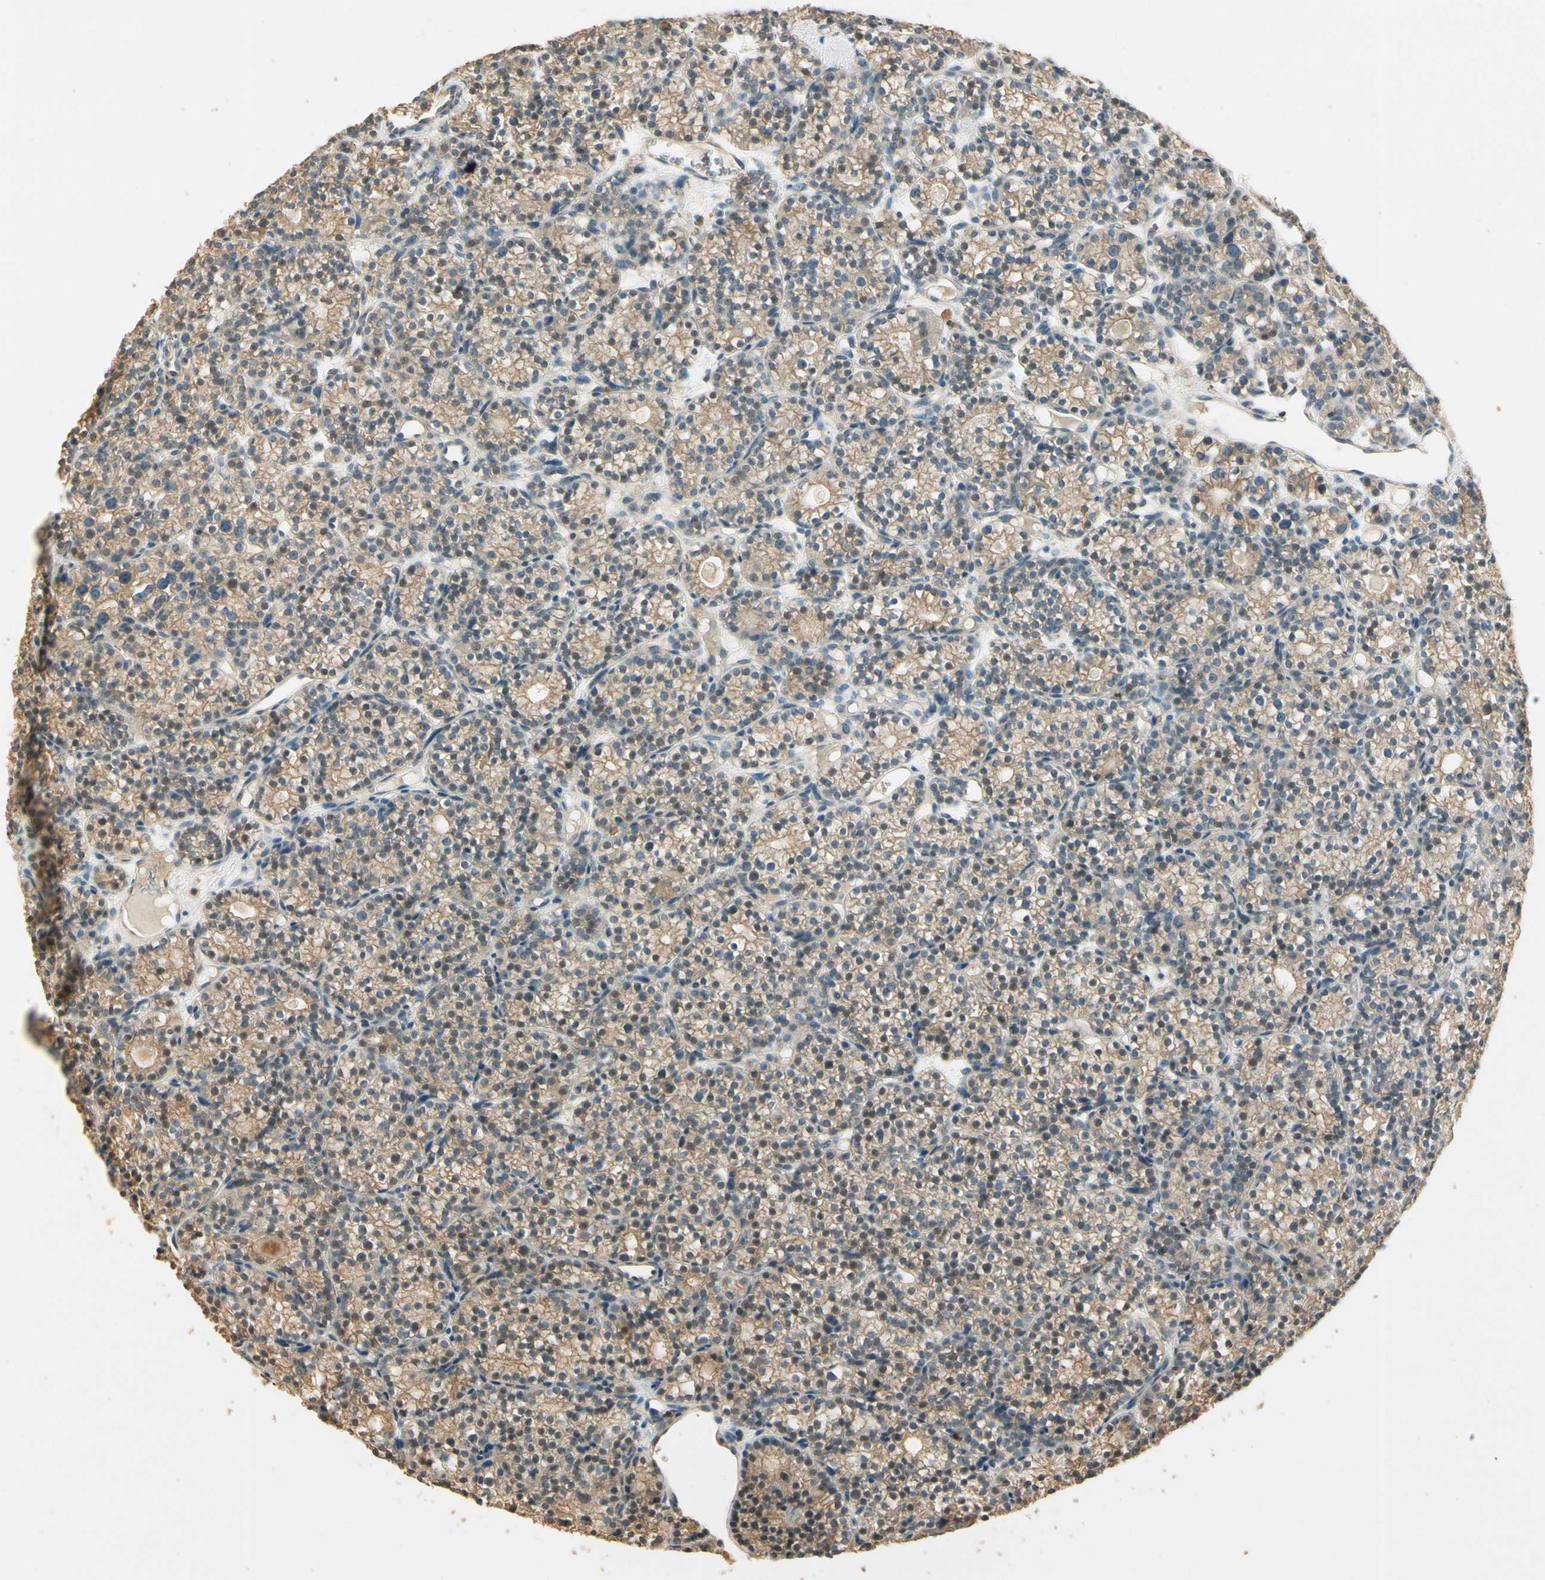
{"staining": {"intensity": "weak", "quantity": ">75%", "location": "cytoplasmic/membranous"}, "tissue": "parathyroid gland", "cell_type": "Glandular cells", "image_type": "normal", "snomed": [{"axis": "morphology", "description": "Normal tissue, NOS"}, {"axis": "topography", "description": "Parathyroid gland"}], "caption": "A high-resolution histopathology image shows immunohistochemistry (IHC) staining of normal parathyroid gland, which reveals weak cytoplasmic/membranous positivity in about >75% of glandular cells.", "gene": "PLXNA1", "patient": {"sex": "female", "age": 64}}